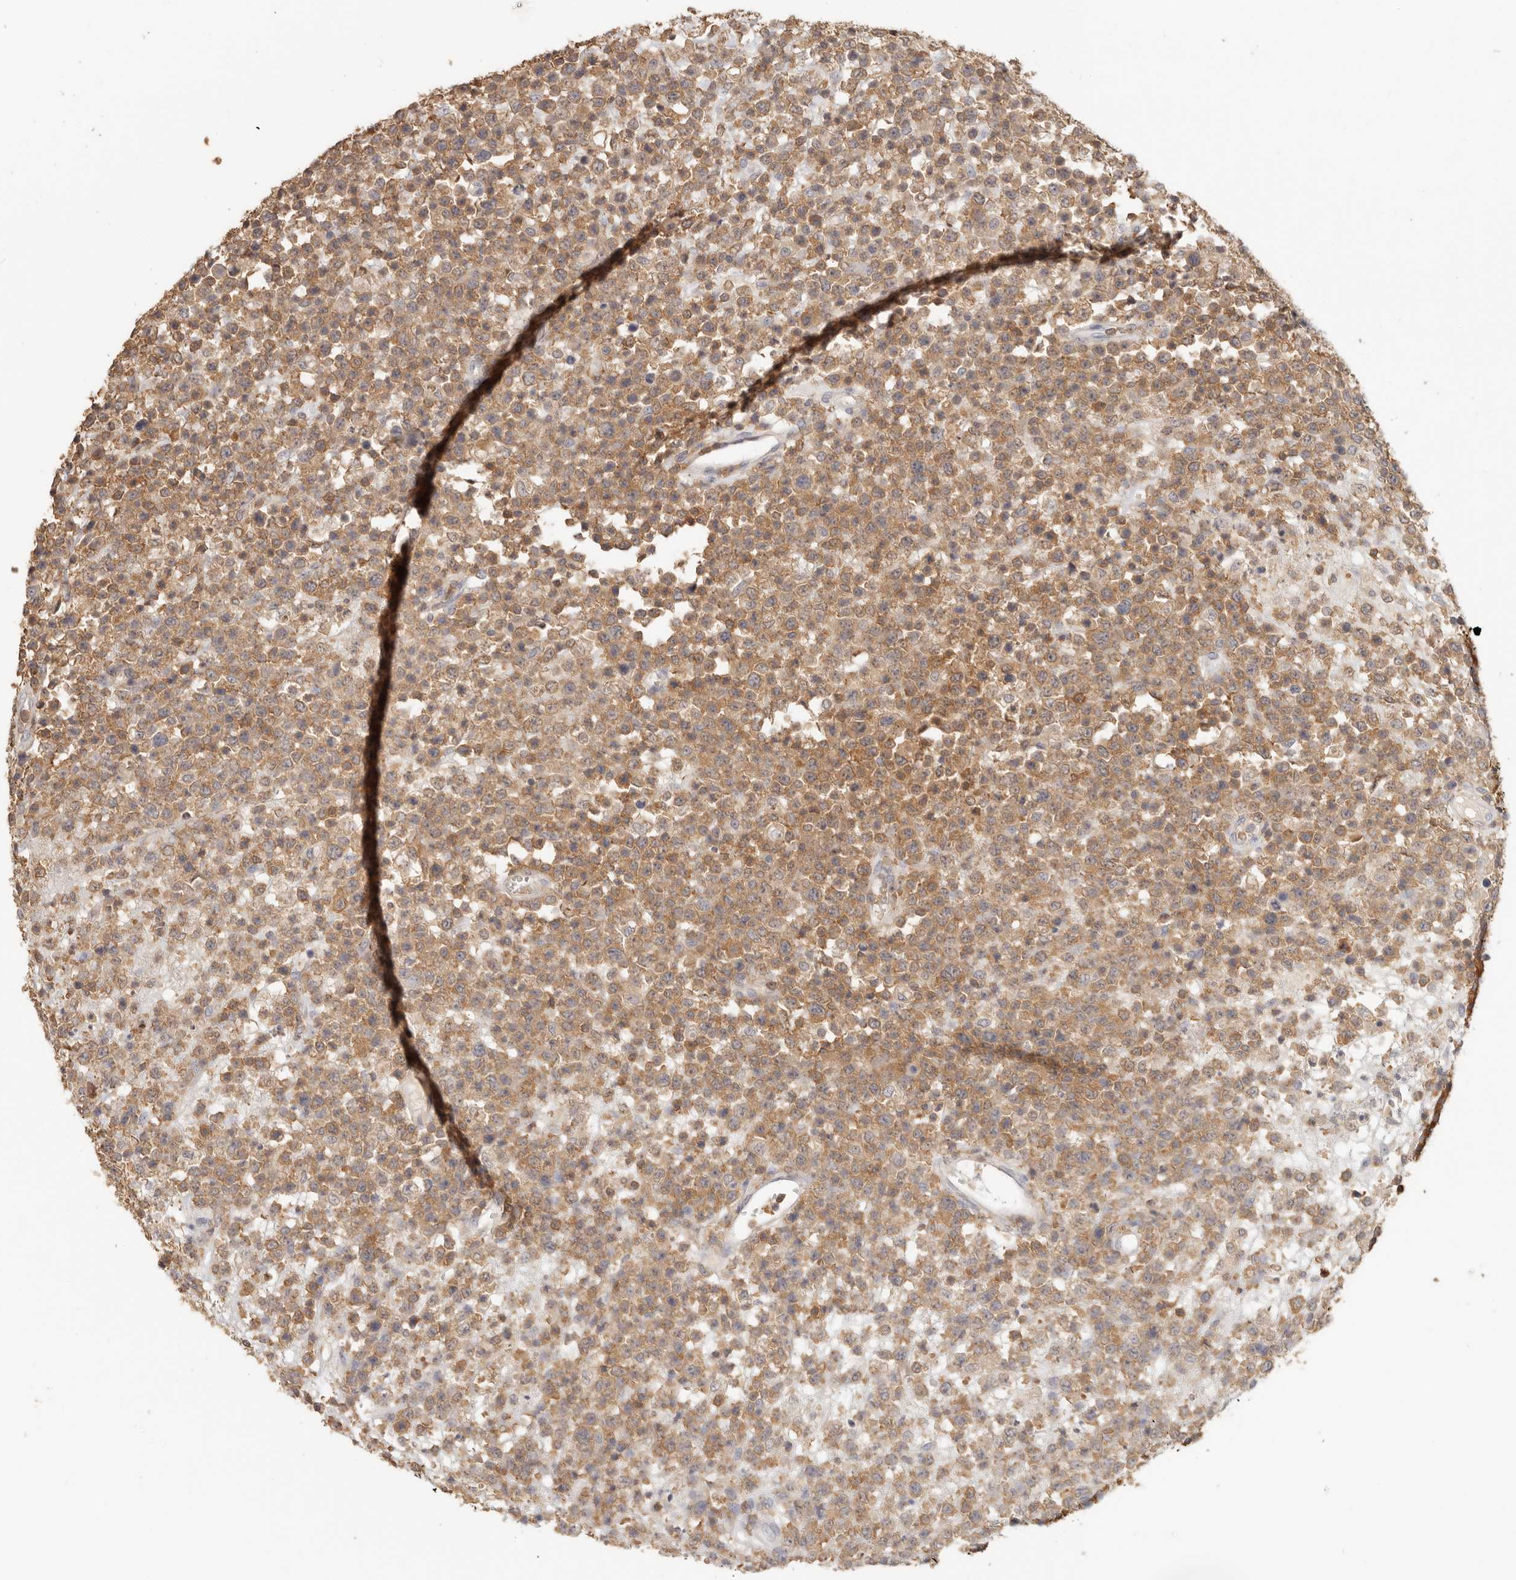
{"staining": {"intensity": "moderate", "quantity": ">75%", "location": "cytoplasmic/membranous"}, "tissue": "lymphoma", "cell_type": "Tumor cells", "image_type": "cancer", "snomed": [{"axis": "morphology", "description": "Malignant lymphoma, non-Hodgkin's type, High grade"}, {"axis": "topography", "description": "Colon"}], "caption": "Moderate cytoplasmic/membranous positivity for a protein is identified in approximately >75% of tumor cells of high-grade malignant lymphoma, non-Hodgkin's type using IHC.", "gene": "CSK", "patient": {"sex": "female", "age": 53}}